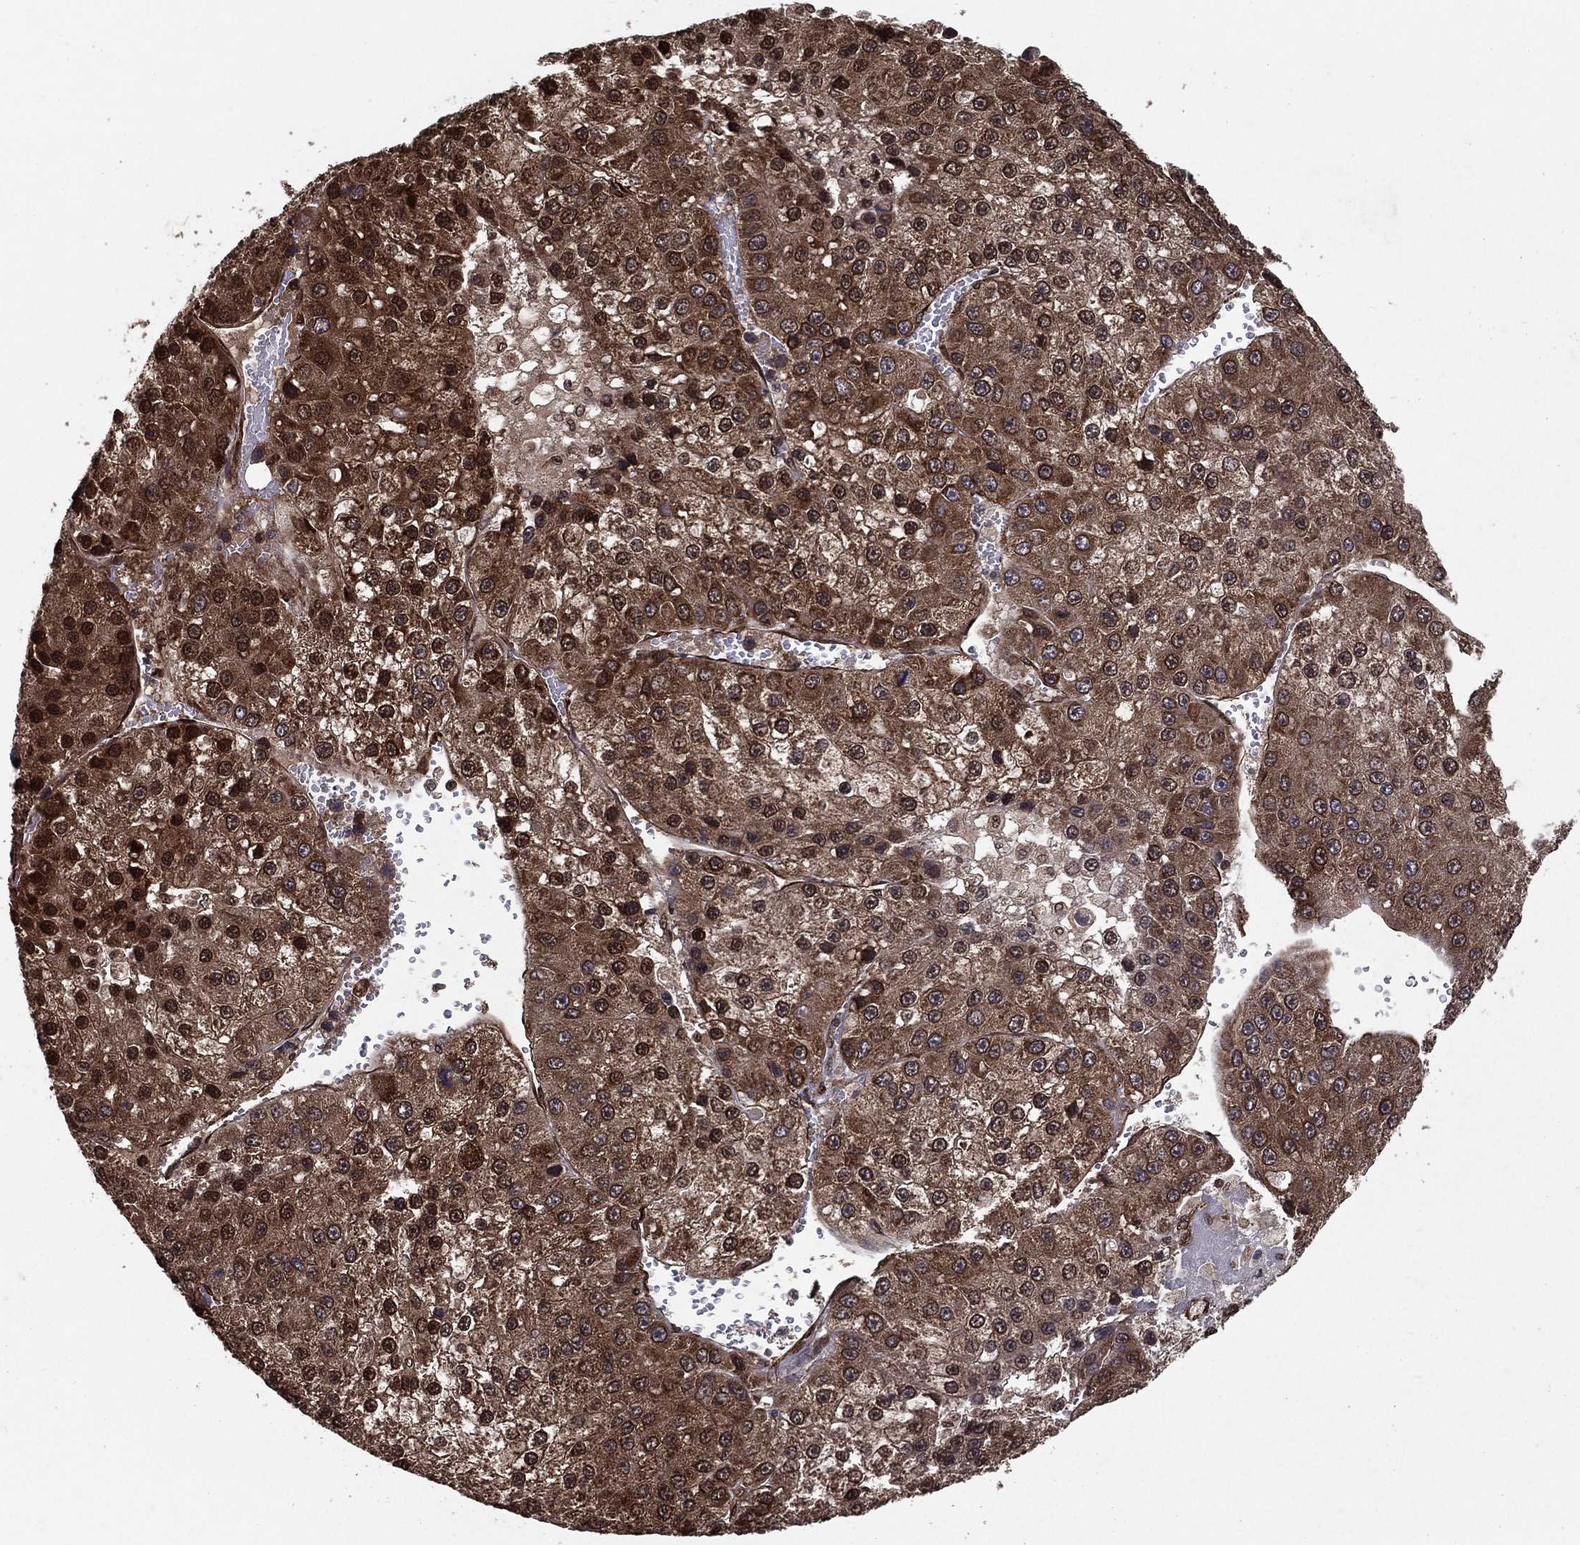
{"staining": {"intensity": "moderate", "quantity": ">75%", "location": "cytoplasmic/membranous,nuclear"}, "tissue": "liver cancer", "cell_type": "Tumor cells", "image_type": "cancer", "snomed": [{"axis": "morphology", "description": "Carcinoma, Hepatocellular, NOS"}, {"axis": "topography", "description": "Liver"}], "caption": "Liver cancer (hepatocellular carcinoma) stained for a protein shows moderate cytoplasmic/membranous and nuclear positivity in tumor cells.", "gene": "CERS2", "patient": {"sex": "female", "age": 73}}